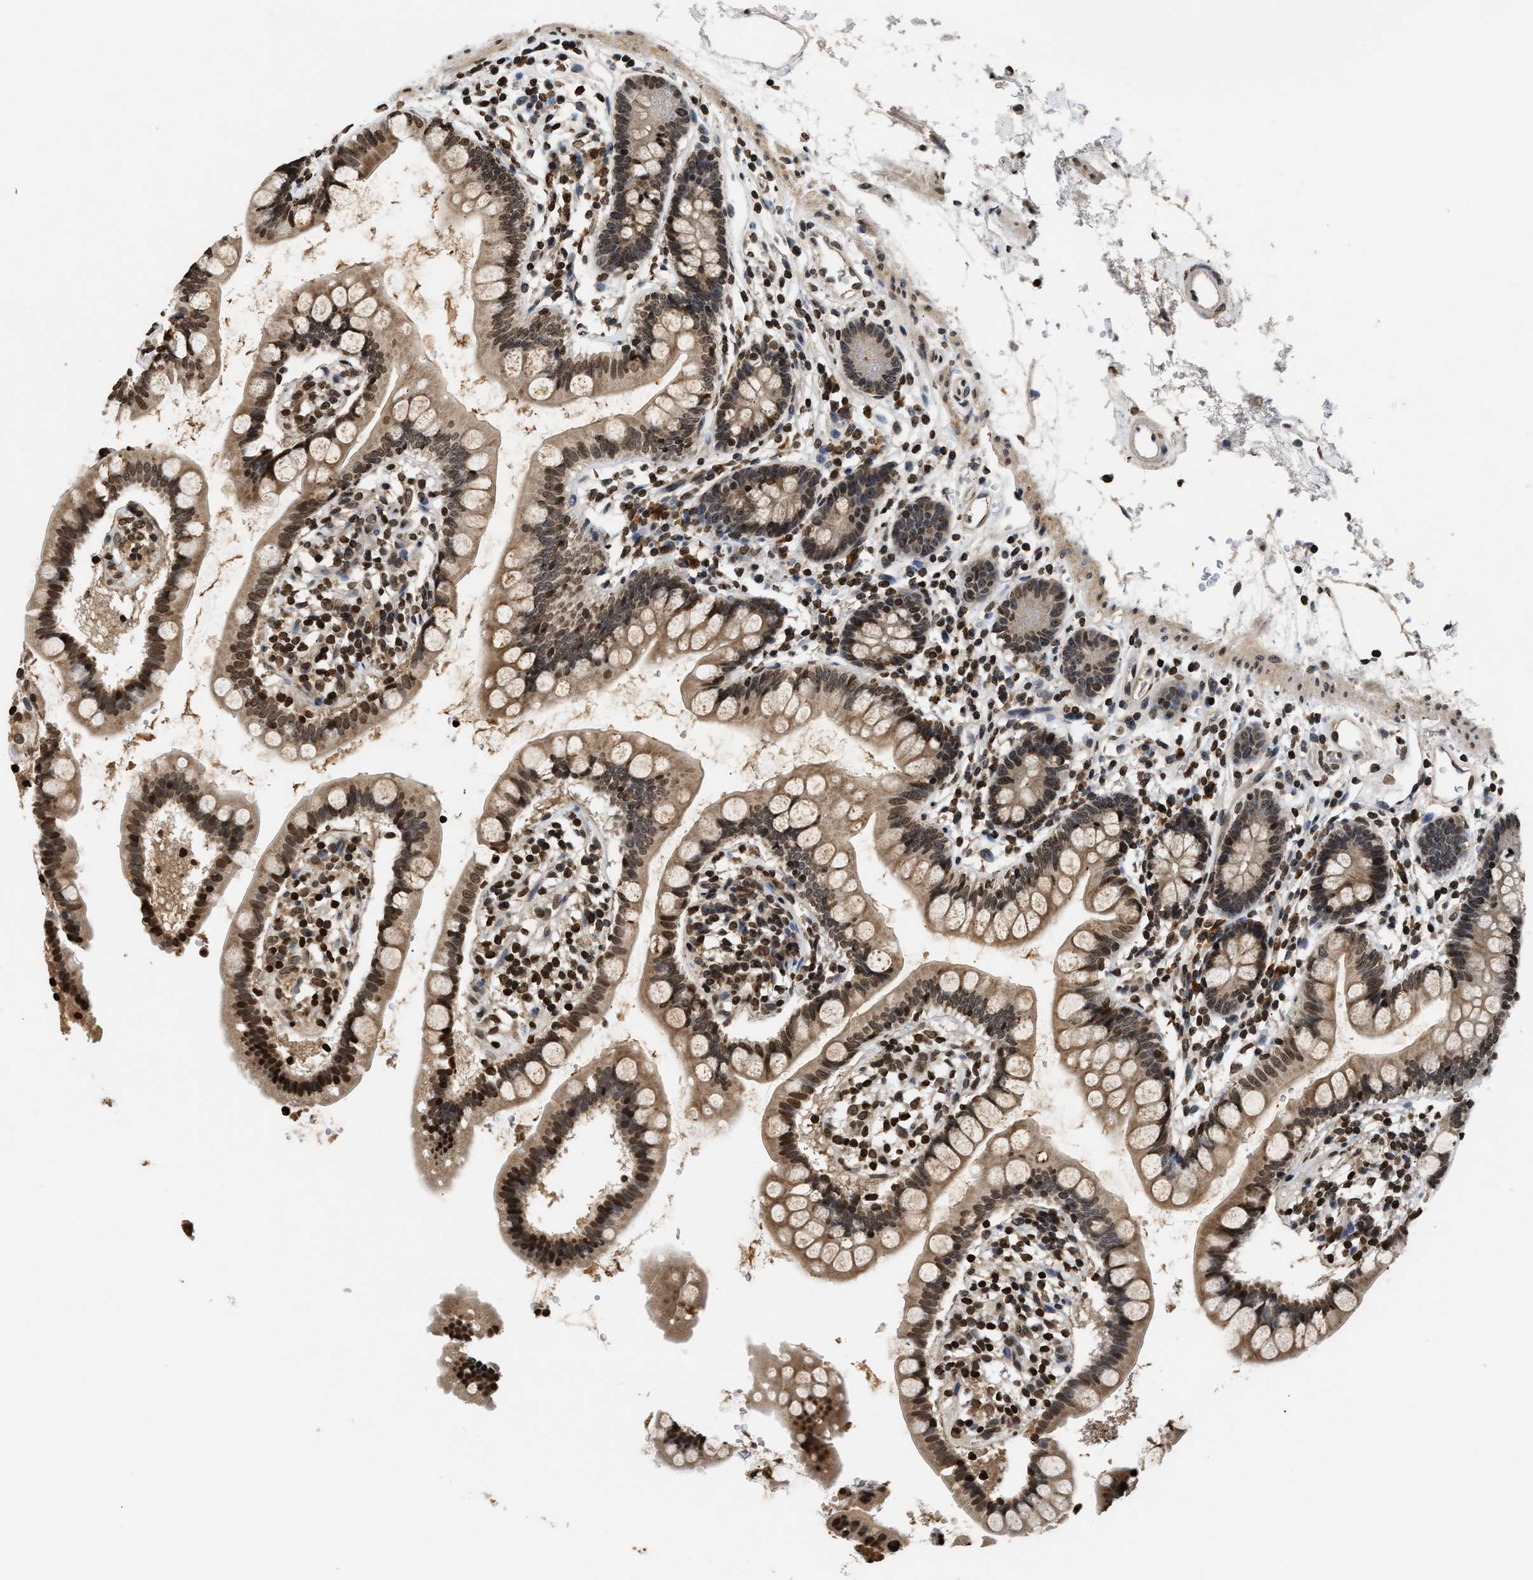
{"staining": {"intensity": "moderate", "quantity": ">75%", "location": "cytoplasmic/membranous,nuclear"}, "tissue": "small intestine", "cell_type": "Glandular cells", "image_type": "normal", "snomed": [{"axis": "morphology", "description": "Normal tissue, NOS"}, {"axis": "topography", "description": "Small intestine"}], "caption": "Immunohistochemistry histopathology image of normal small intestine: small intestine stained using immunohistochemistry (IHC) exhibits medium levels of moderate protein expression localized specifically in the cytoplasmic/membranous,nuclear of glandular cells, appearing as a cytoplasmic/membranous,nuclear brown color.", "gene": "DNASE1L3", "patient": {"sex": "female", "age": 84}}